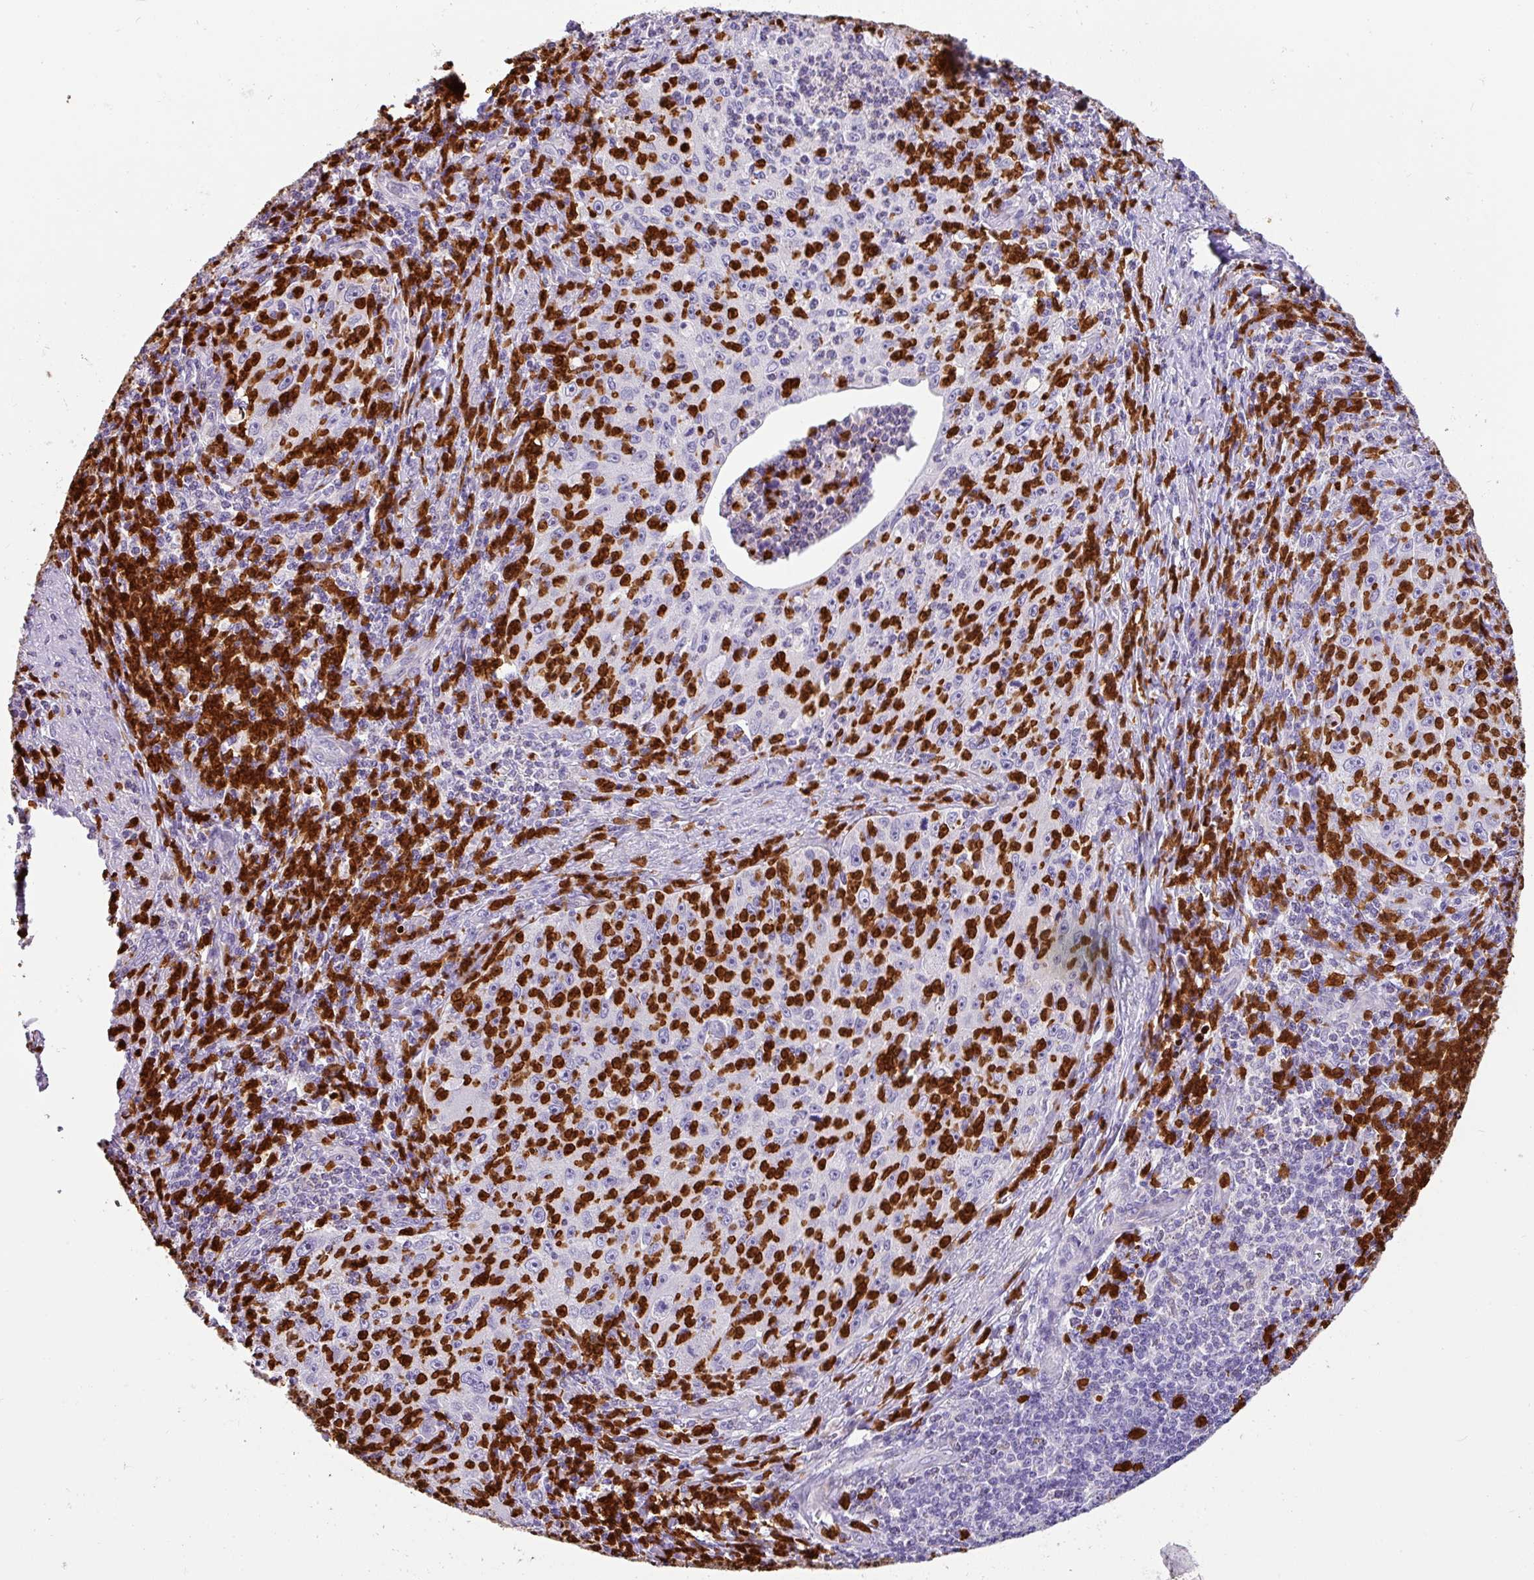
{"staining": {"intensity": "negative", "quantity": "none", "location": "none"}, "tissue": "cervical cancer", "cell_type": "Tumor cells", "image_type": "cancer", "snomed": [{"axis": "morphology", "description": "Squamous cell carcinoma, NOS"}, {"axis": "topography", "description": "Cervix"}], "caption": "Immunohistochemical staining of human cervical squamous cell carcinoma displays no significant expression in tumor cells.", "gene": "SH2D3C", "patient": {"sex": "female", "age": 30}}